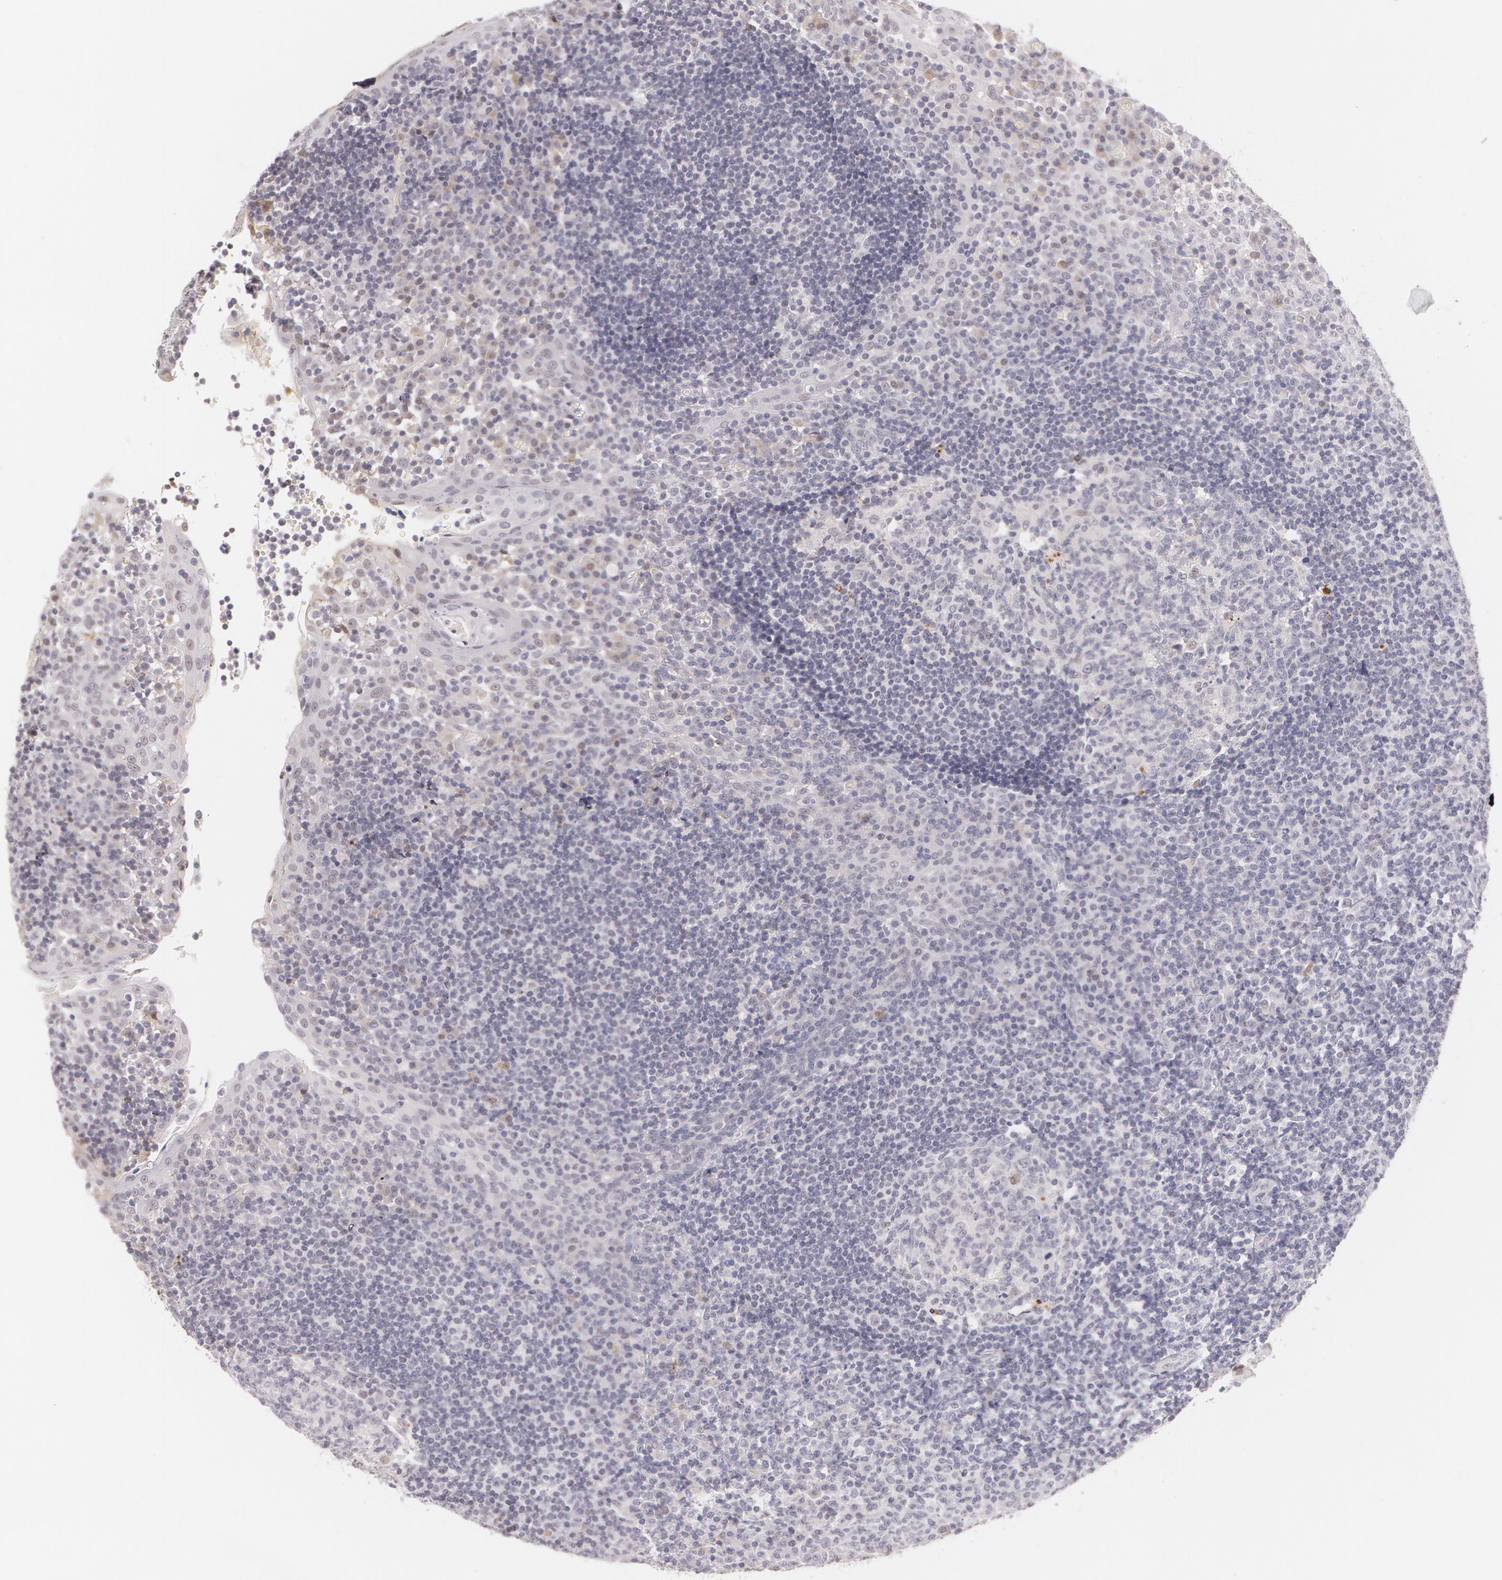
{"staining": {"intensity": "negative", "quantity": "none", "location": "none"}, "tissue": "tonsil", "cell_type": "Germinal center cells", "image_type": "normal", "snomed": [{"axis": "morphology", "description": "Normal tissue, NOS"}, {"axis": "topography", "description": "Tonsil"}], "caption": "A photomicrograph of tonsil stained for a protein displays no brown staining in germinal center cells. (Brightfield microscopy of DAB IHC at high magnification).", "gene": "LBP", "patient": {"sex": "female", "age": 40}}